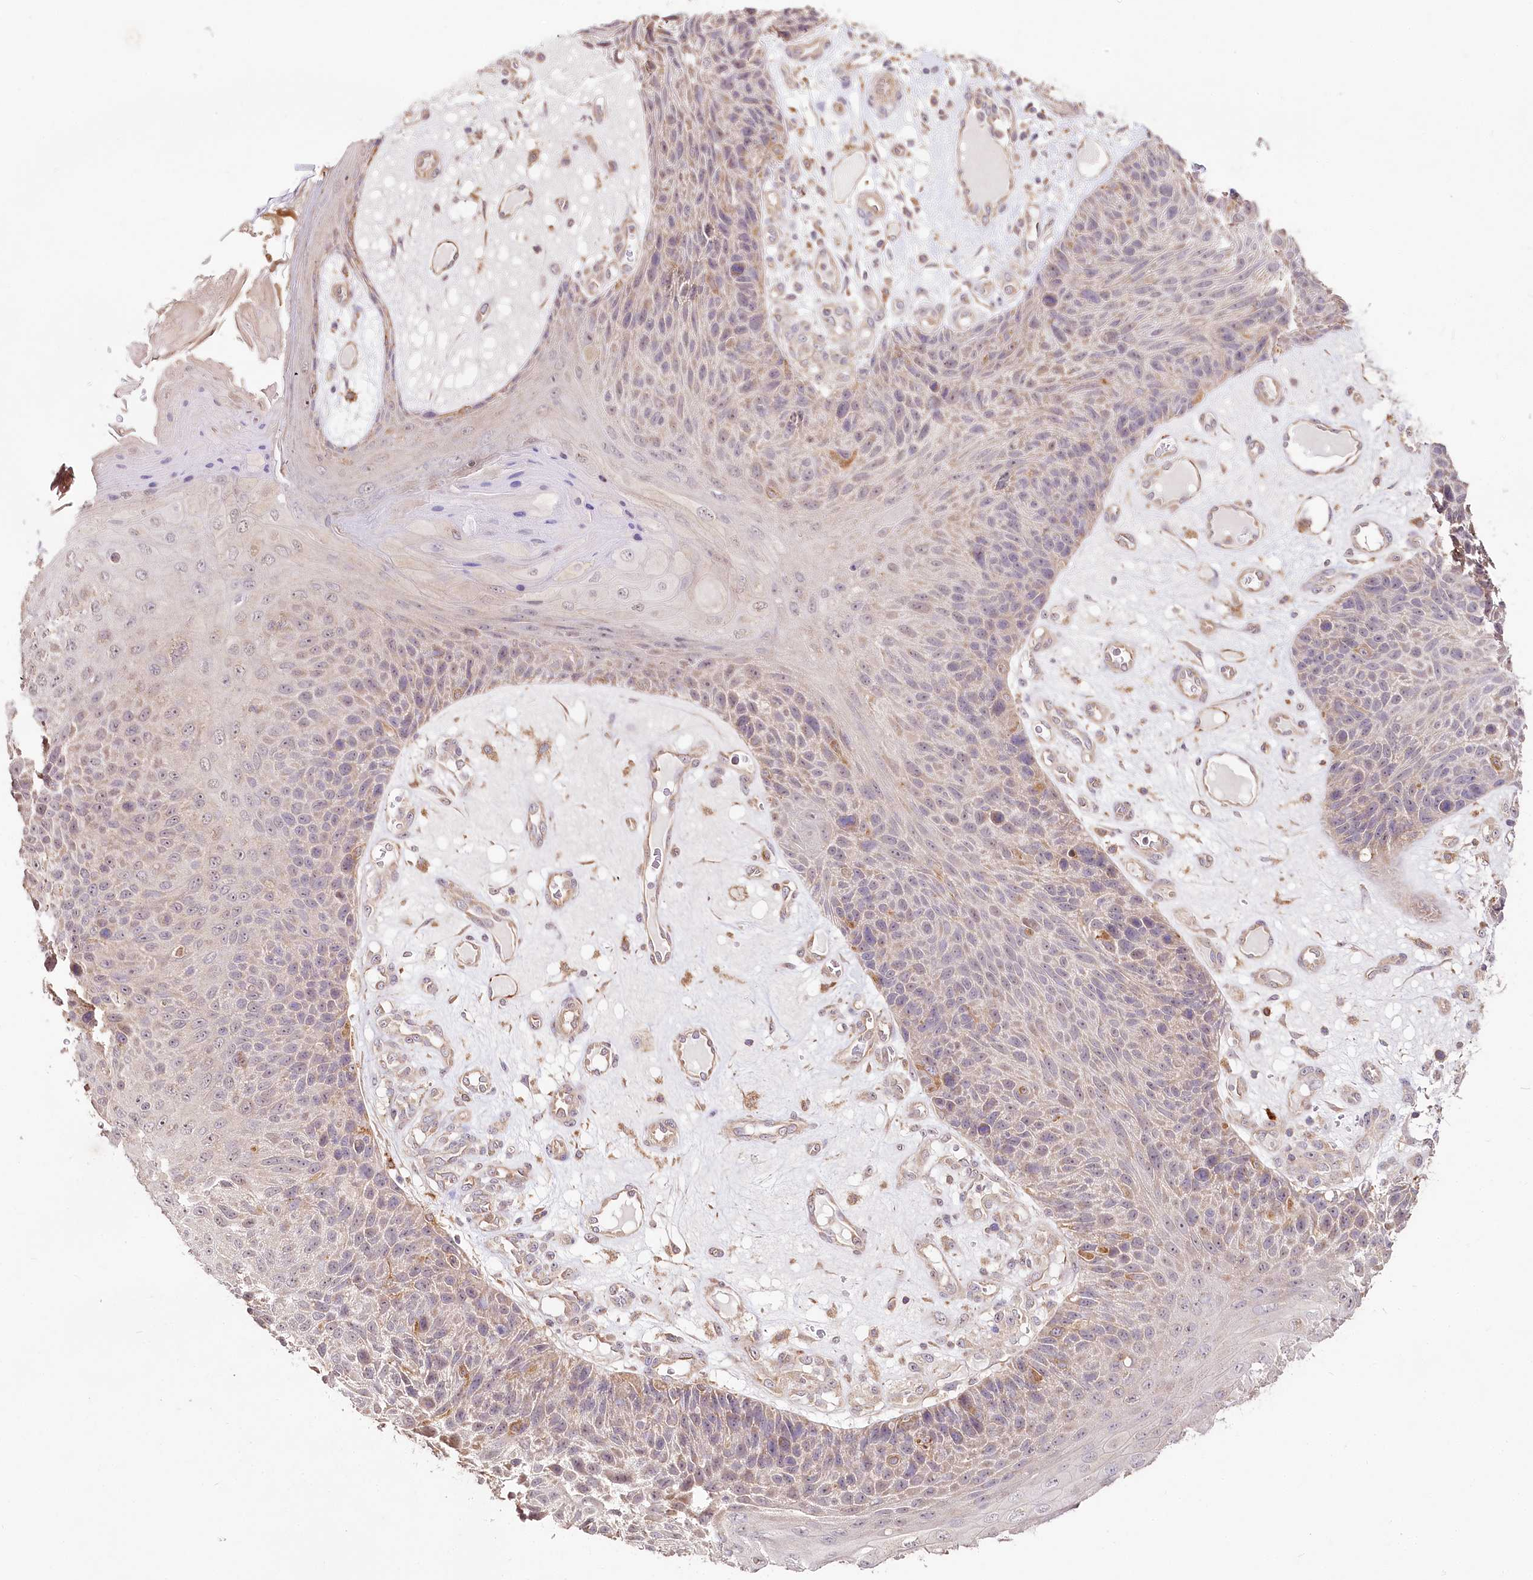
{"staining": {"intensity": "weak", "quantity": "25%-75%", "location": "cytoplasmic/membranous"}, "tissue": "skin cancer", "cell_type": "Tumor cells", "image_type": "cancer", "snomed": [{"axis": "morphology", "description": "Squamous cell carcinoma, NOS"}, {"axis": "topography", "description": "Skin"}], "caption": "Immunohistochemistry staining of squamous cell carcinoma (skin), which shows low levels of weak cytoplasmic/membranous expression in about 25%-75% of tumor cells indicating weak cytoplasmic/membranous protein expression. The staining was performed using DAB (3,3'-diaminobenzidine) (brown) for protein detection and nuclei were counterstained in hematoxylin (blue).", "gene": "DMXL1", "patient": {"sex": "female", "age": 88}}